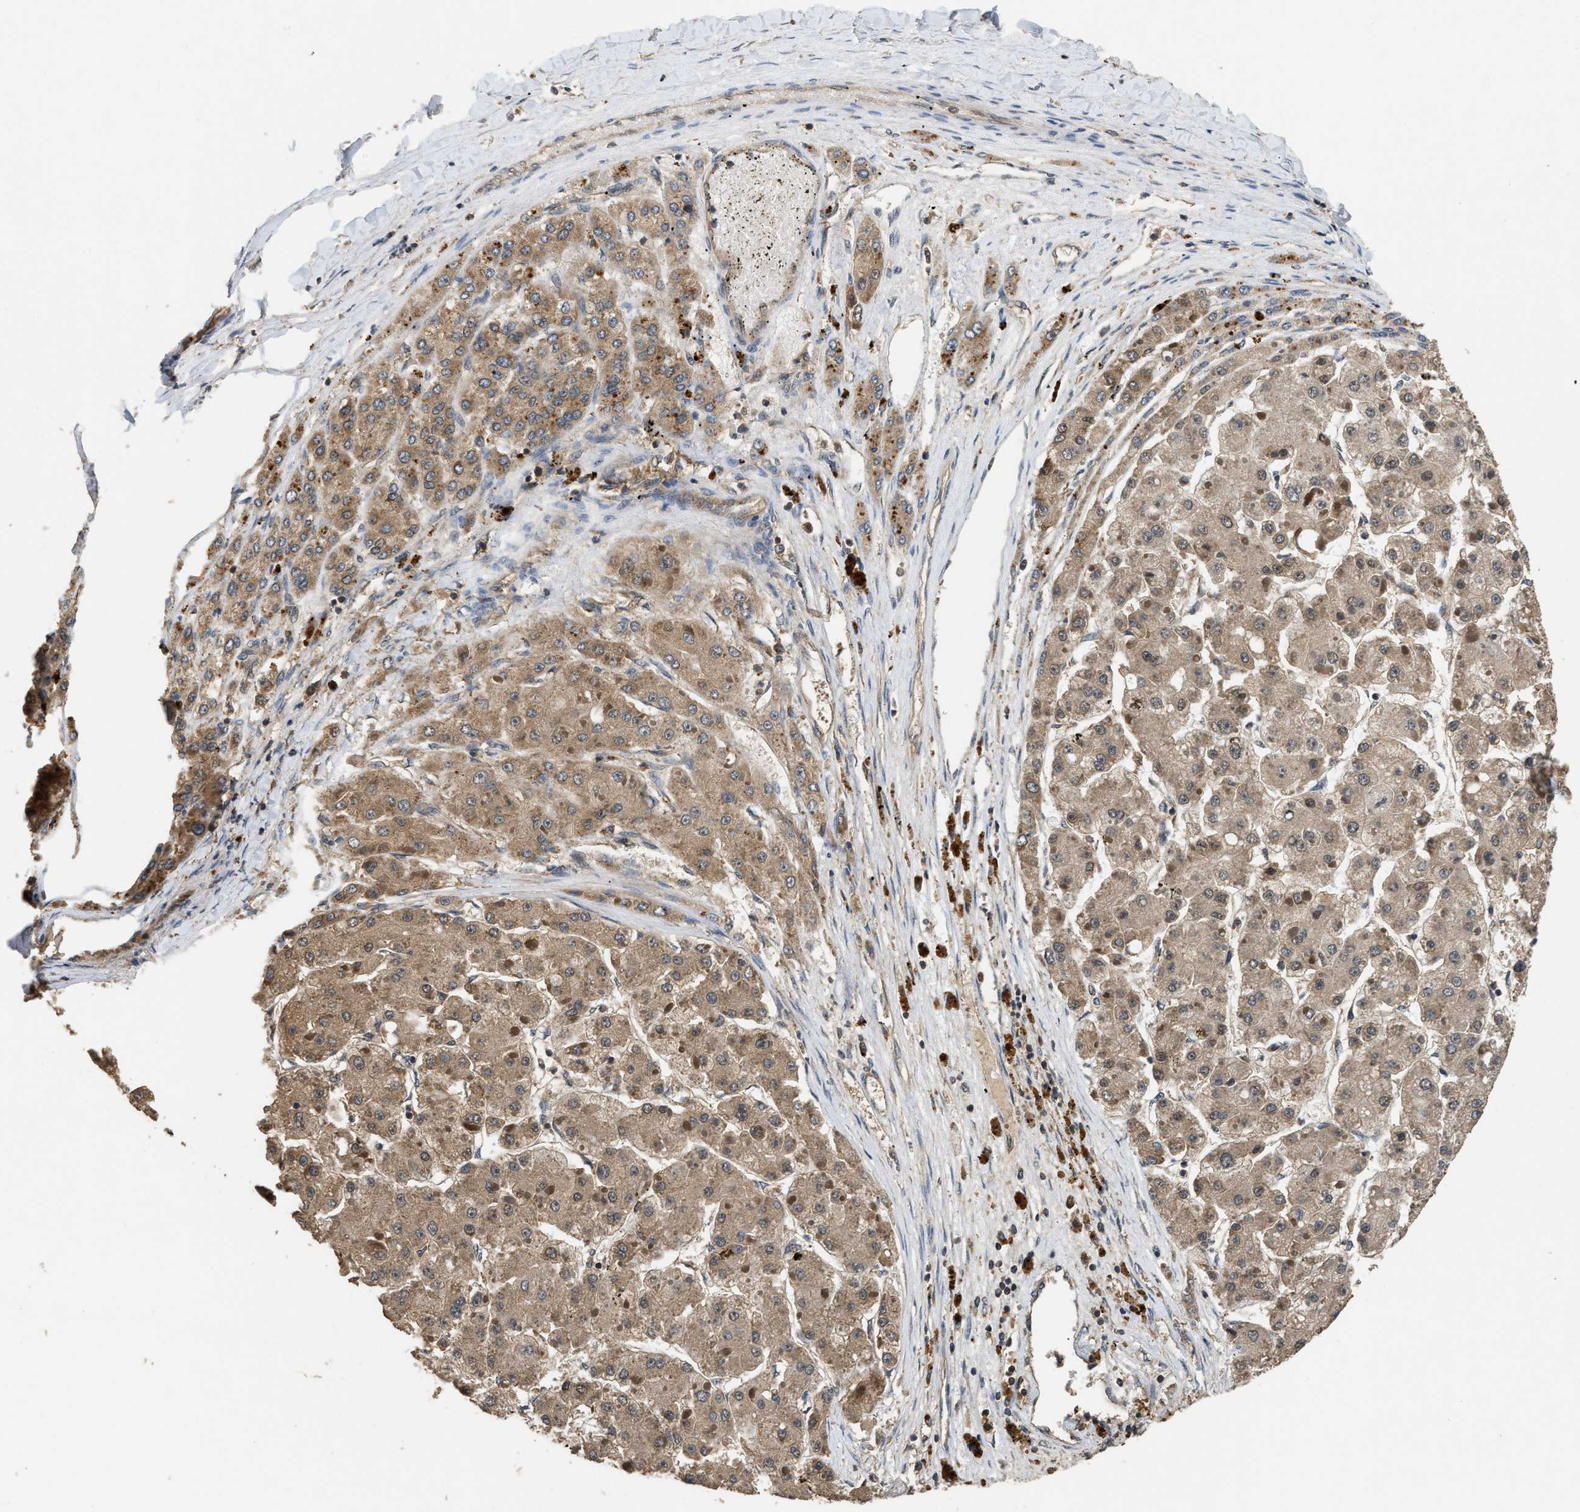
{"staining": {"intensity": "moderate", "quantity": ">75%", "location": "cytoplasmic/membranous"}, "tissue": "liver cancer", "cell_type": "Tumor cells", "image_type": "cancer", "snomed": [{"axis": "morphology", "description": "Carcinoma, Hepatocellular, NOS"}, {"axis": "topography", "description": "Liver"}], "caption": "Immunohistochemistry staining of liver hepatocellular carcinoma, which exhibits medium levels of moderate cytoplasmic/membranous expression in approximately >75% of tumor cells indicating moderate cytoplasmic/membranous protein expression. The staining was performed using DAB (brown) for protein detection and nuclei were counterstained in hematoxylin (blue).", "gene": "DNAJC2", "patient": {"sex": "female", "age": 73}}